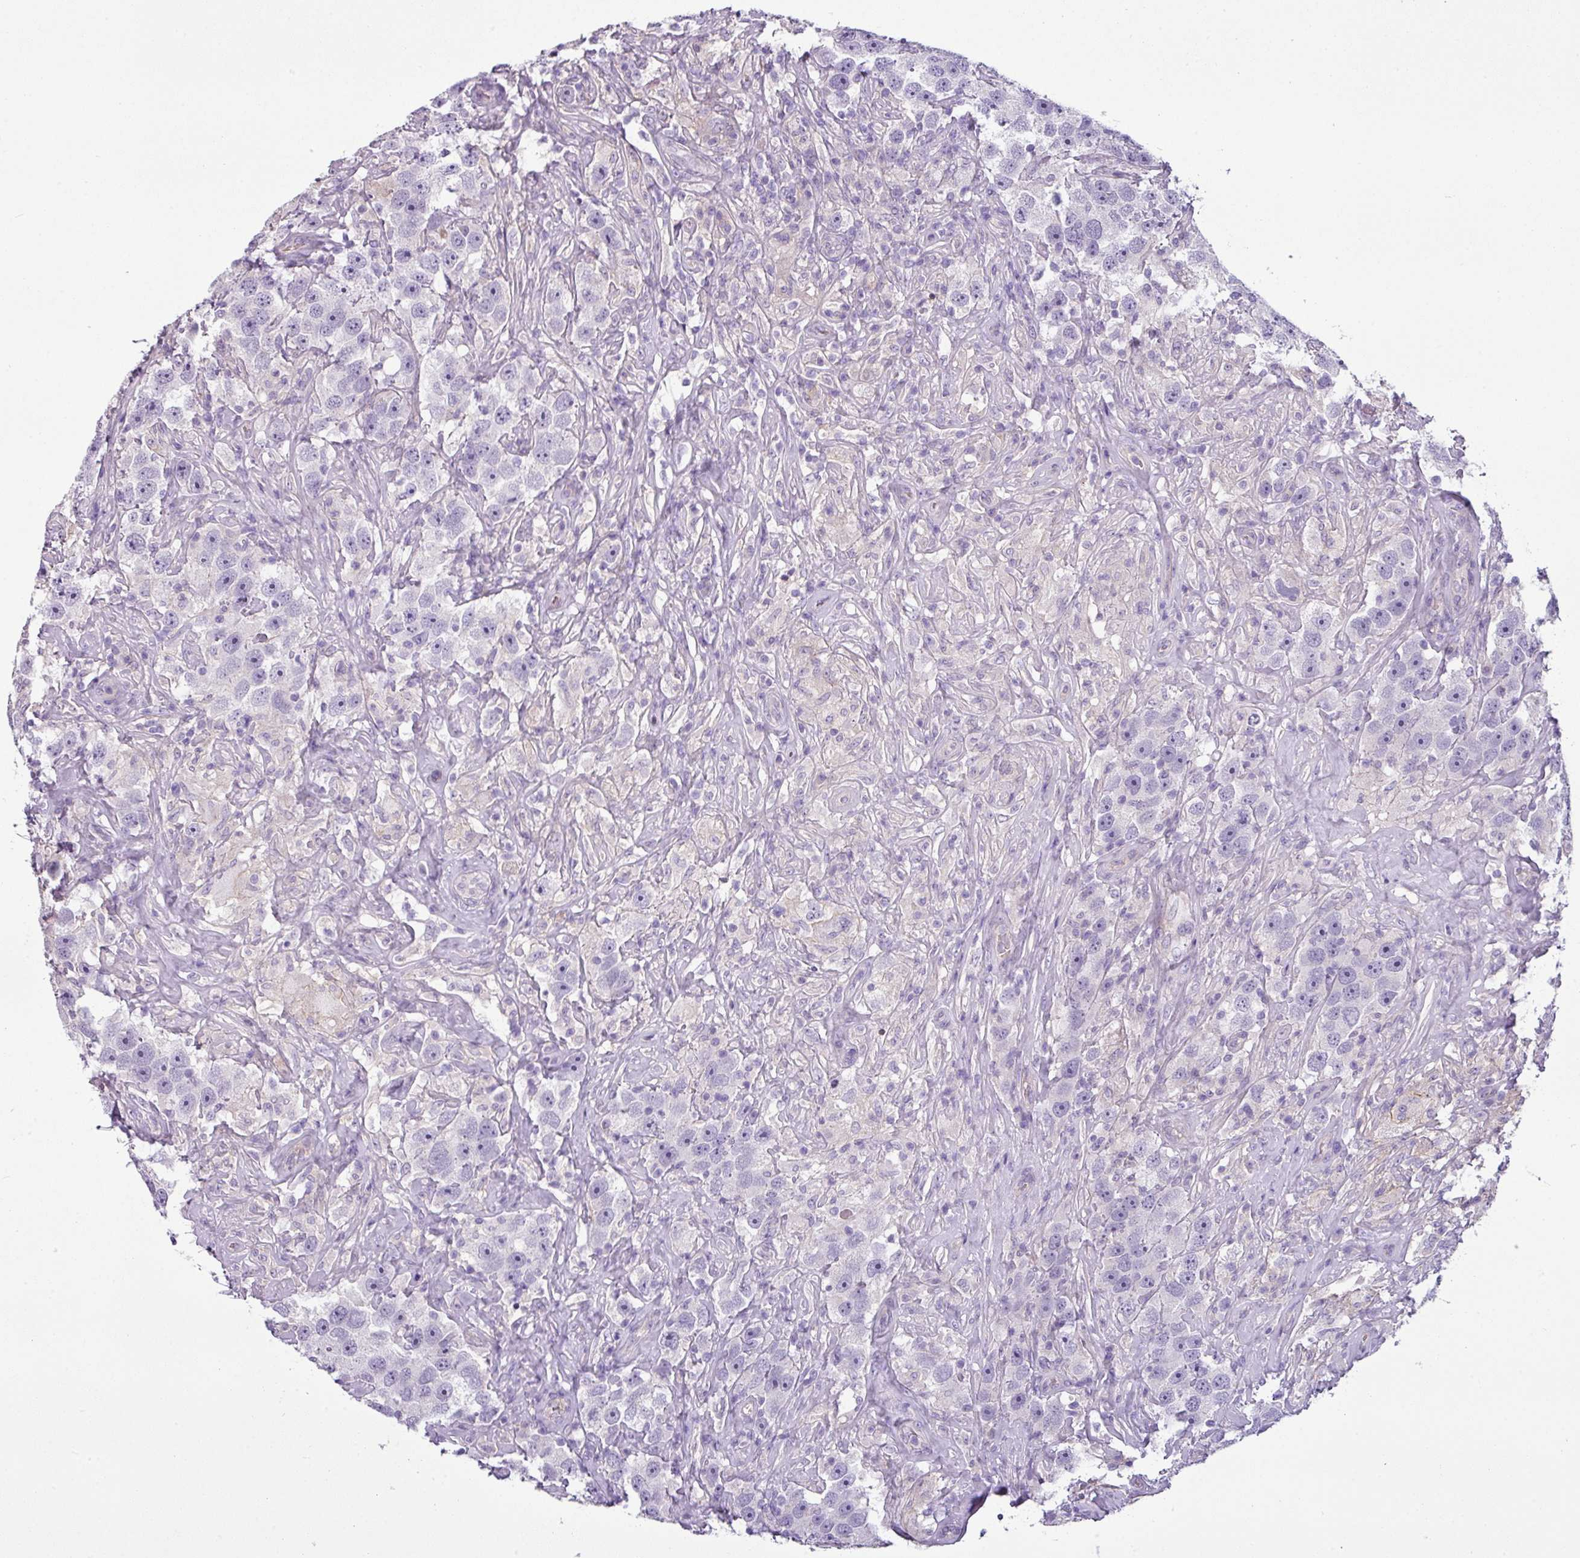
{"staining": {"intensity": "negative", "quantity": "none", "location": "none"}, "tissue": "testis cancer", "cell_type": "Tumor cells", "image_type": "cancer", "snomed": [{"axis": "morphology", "description": "Seminoma, NOS"}, {"axis": "topography", "description": "Testis"}], "caption": "This is an immunohistochemistry image of human seminoma (testis). There is no staining in tumor cells.", "gene": "TMEM178B", "patient": {"sex": "male", "age": 49}}